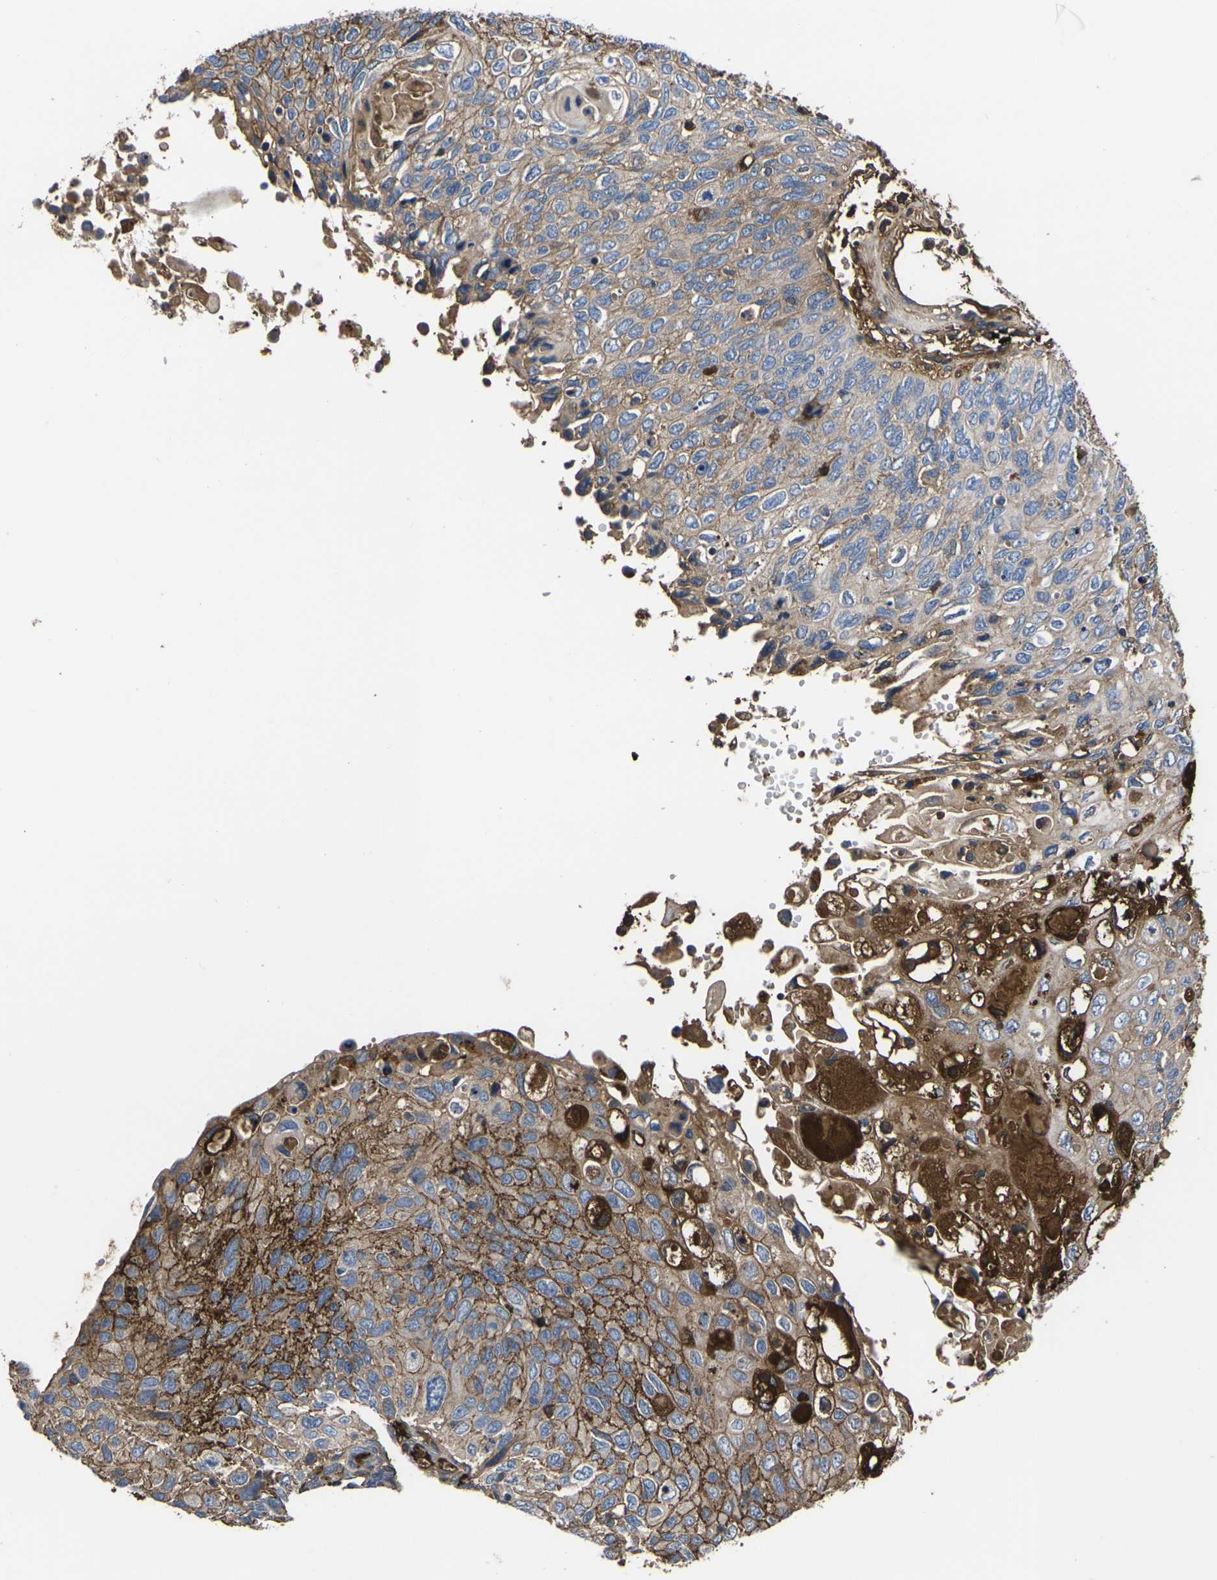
{"staining": {"intensity": "moderate", "quantity": ">75%", "location": "cytoplasmic/membranous"}, "tissue": "cervical cancer", "cell_type": "Tumor cells", "image_type": "cancer", "snomed": [{"axis": "morphology", "description": "Squamous cell carcinoma, NOS"}, {"axis": "topography", "description": "Cervix"}], "caption": "Human cervical cancer stained for a protein (brown) exhibits moderate cytoplasmic/membranous positive staining in approximately >75% of tumor cells.", "gene": "HSPG2", "patient": {"sex": "female", "age": 70}}